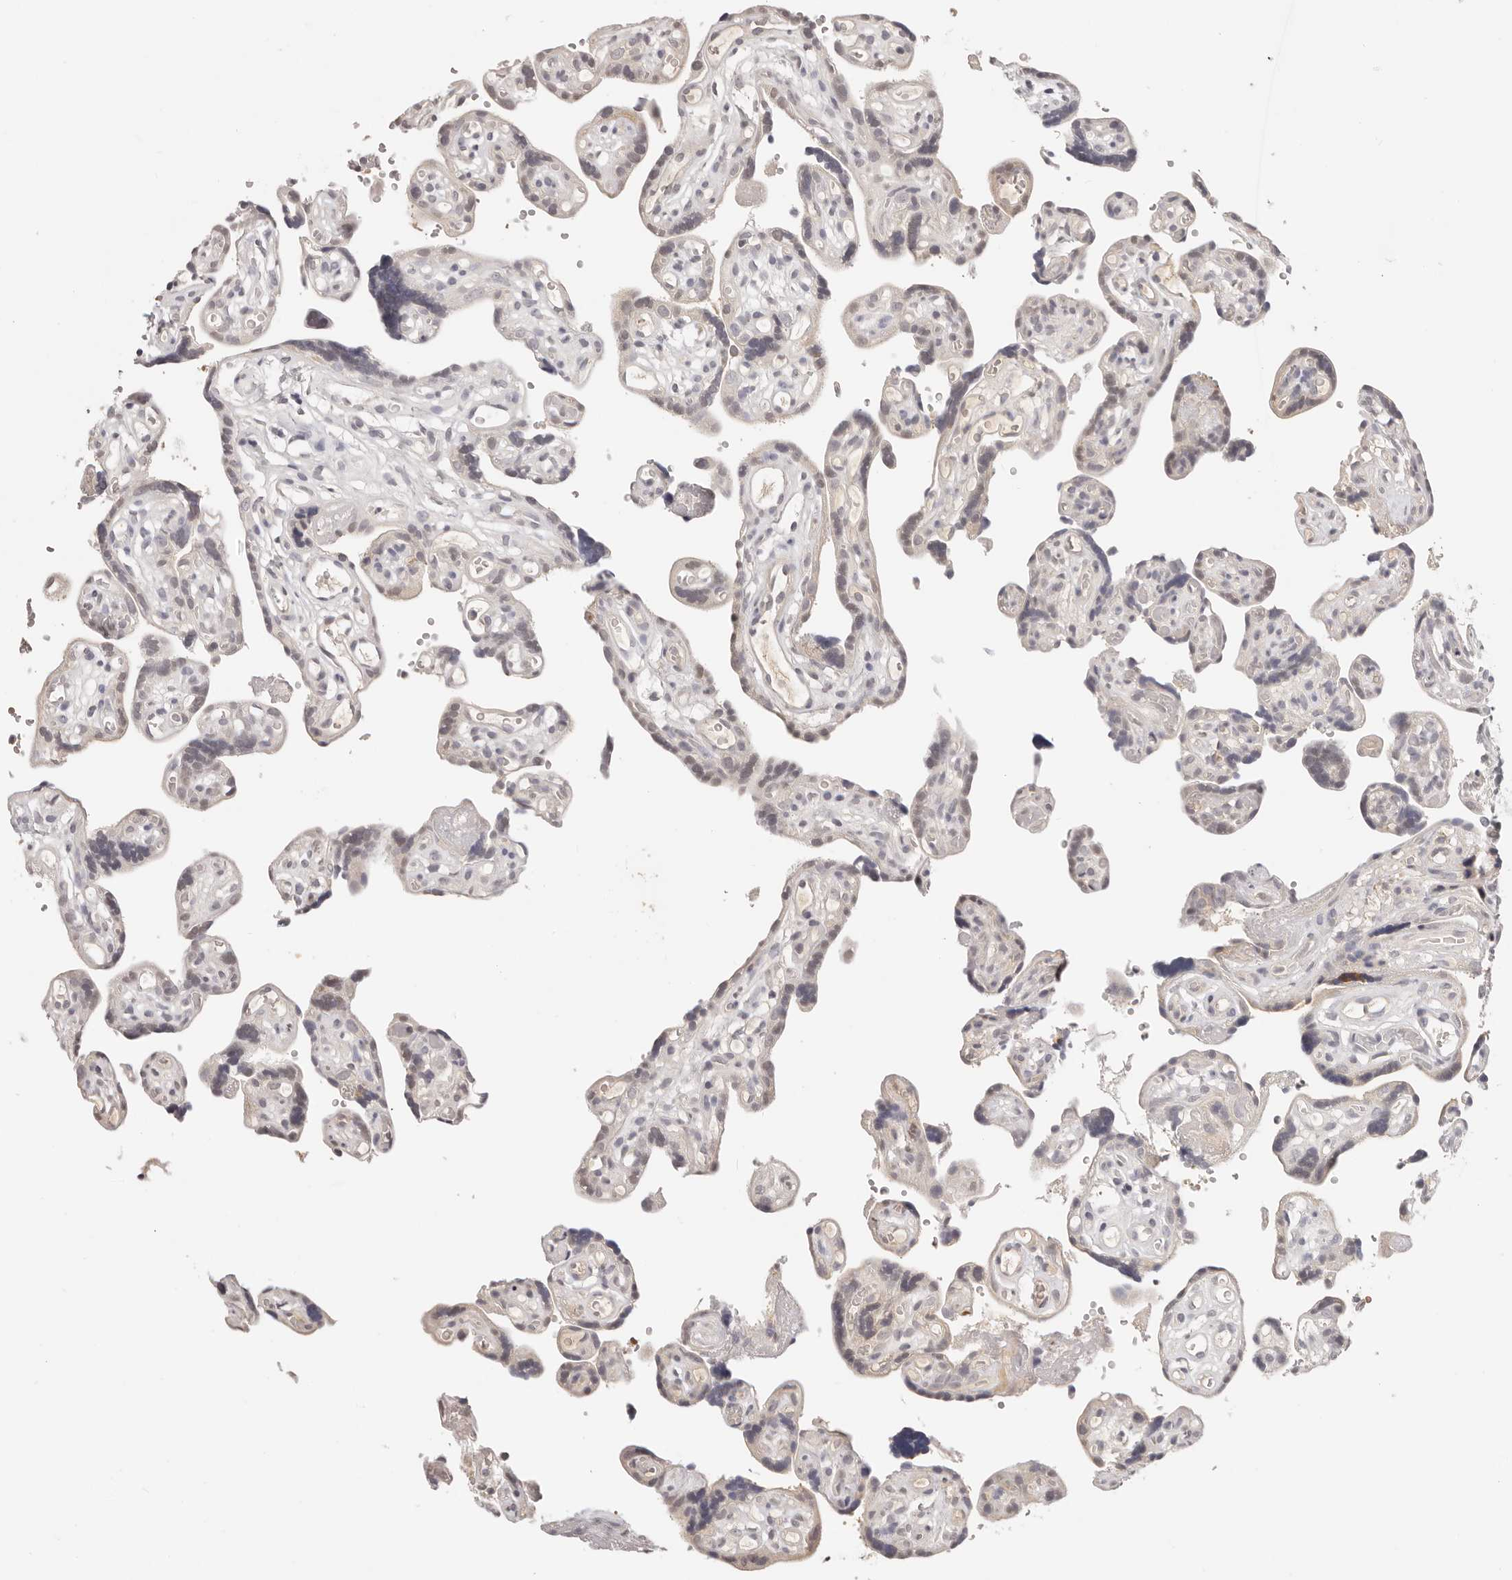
{"staining": {"intensity": "moderate", "quantity": "25%-75%", "location": "cytoplasmic/membranous"}, "tissue": "placenta", "cell_type": "Decidual cells", "image_type": "normal", "snomed": [{"axis": "morphology", "description": "Normal tissue, NOS"}, {"axis": "topography", "description": "Placenta"}], "caption": "High-magnification brightfield microscopy of unremarkable placenta stained with DAB (brown) and counterstained with hematoxylin (blue). decidual cells exhibit moderate cytoplasmic/membranous expression is identified in about25%-75% of cells. (IHC, brightfield microscopy, high magnification).", "gene": "GGPS1", "patient": {"sex": "female", "age": 30}}